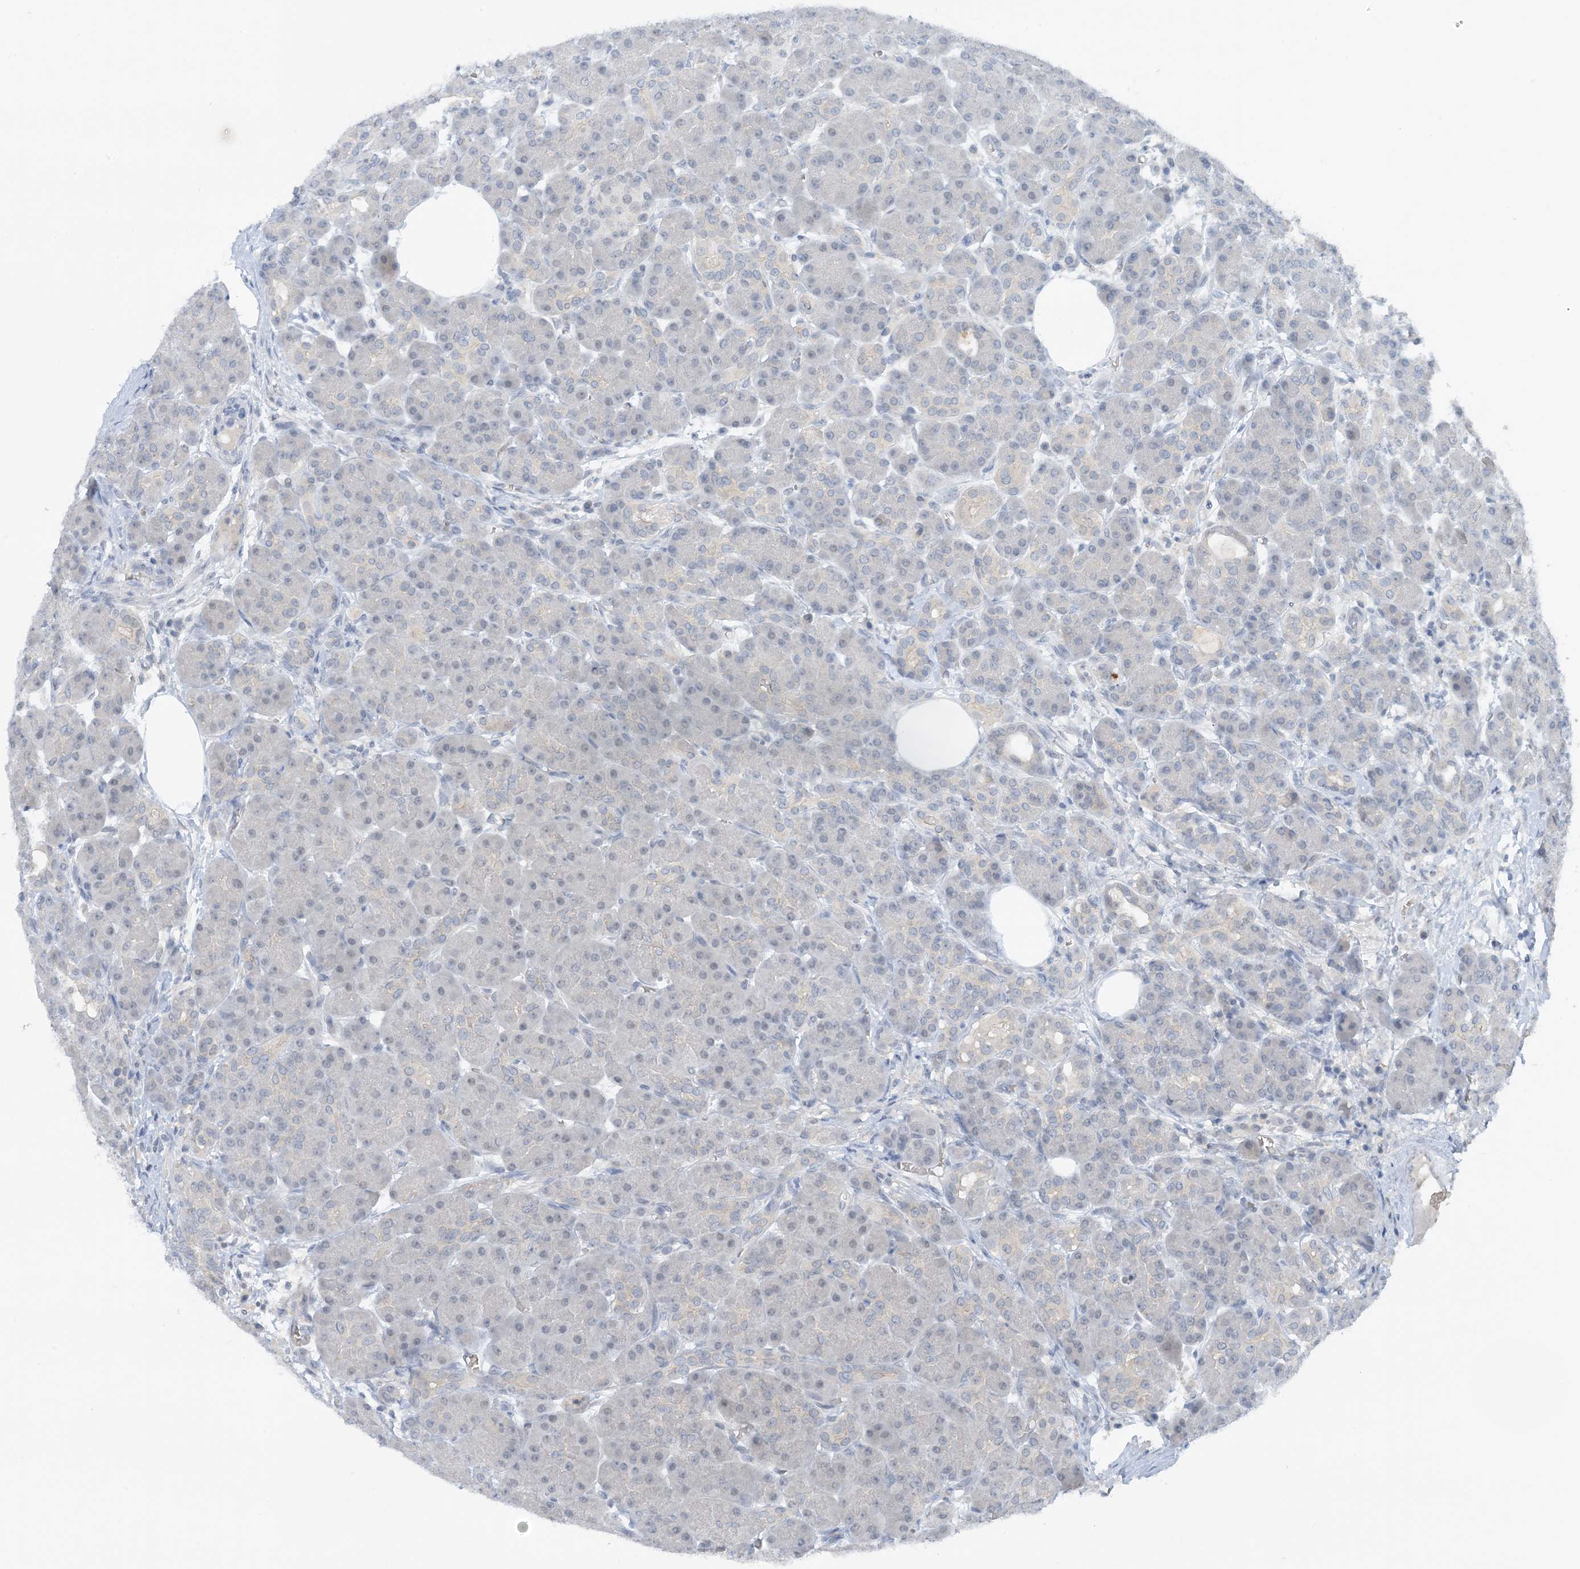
{"staining": {"intensity": "negative", "quantity": "none", "location": "none"}, "tissue": "pancreas", "cell_type": "Exocrine glandular cells", "image_type": "normal", "snomed": [{"axis": "morphology", "description": "Normal tissue, NOS"}, {"axis": "topography", "description": "Pancreas"}], "caption": "Exocrine glandular cells are negative for brown protein staining in unremarkable pancreas. (IHC, brightfield microscopy, high magnification).", "gene": "UBE2E1", "patient": {"sex": "male", "age": 63}}